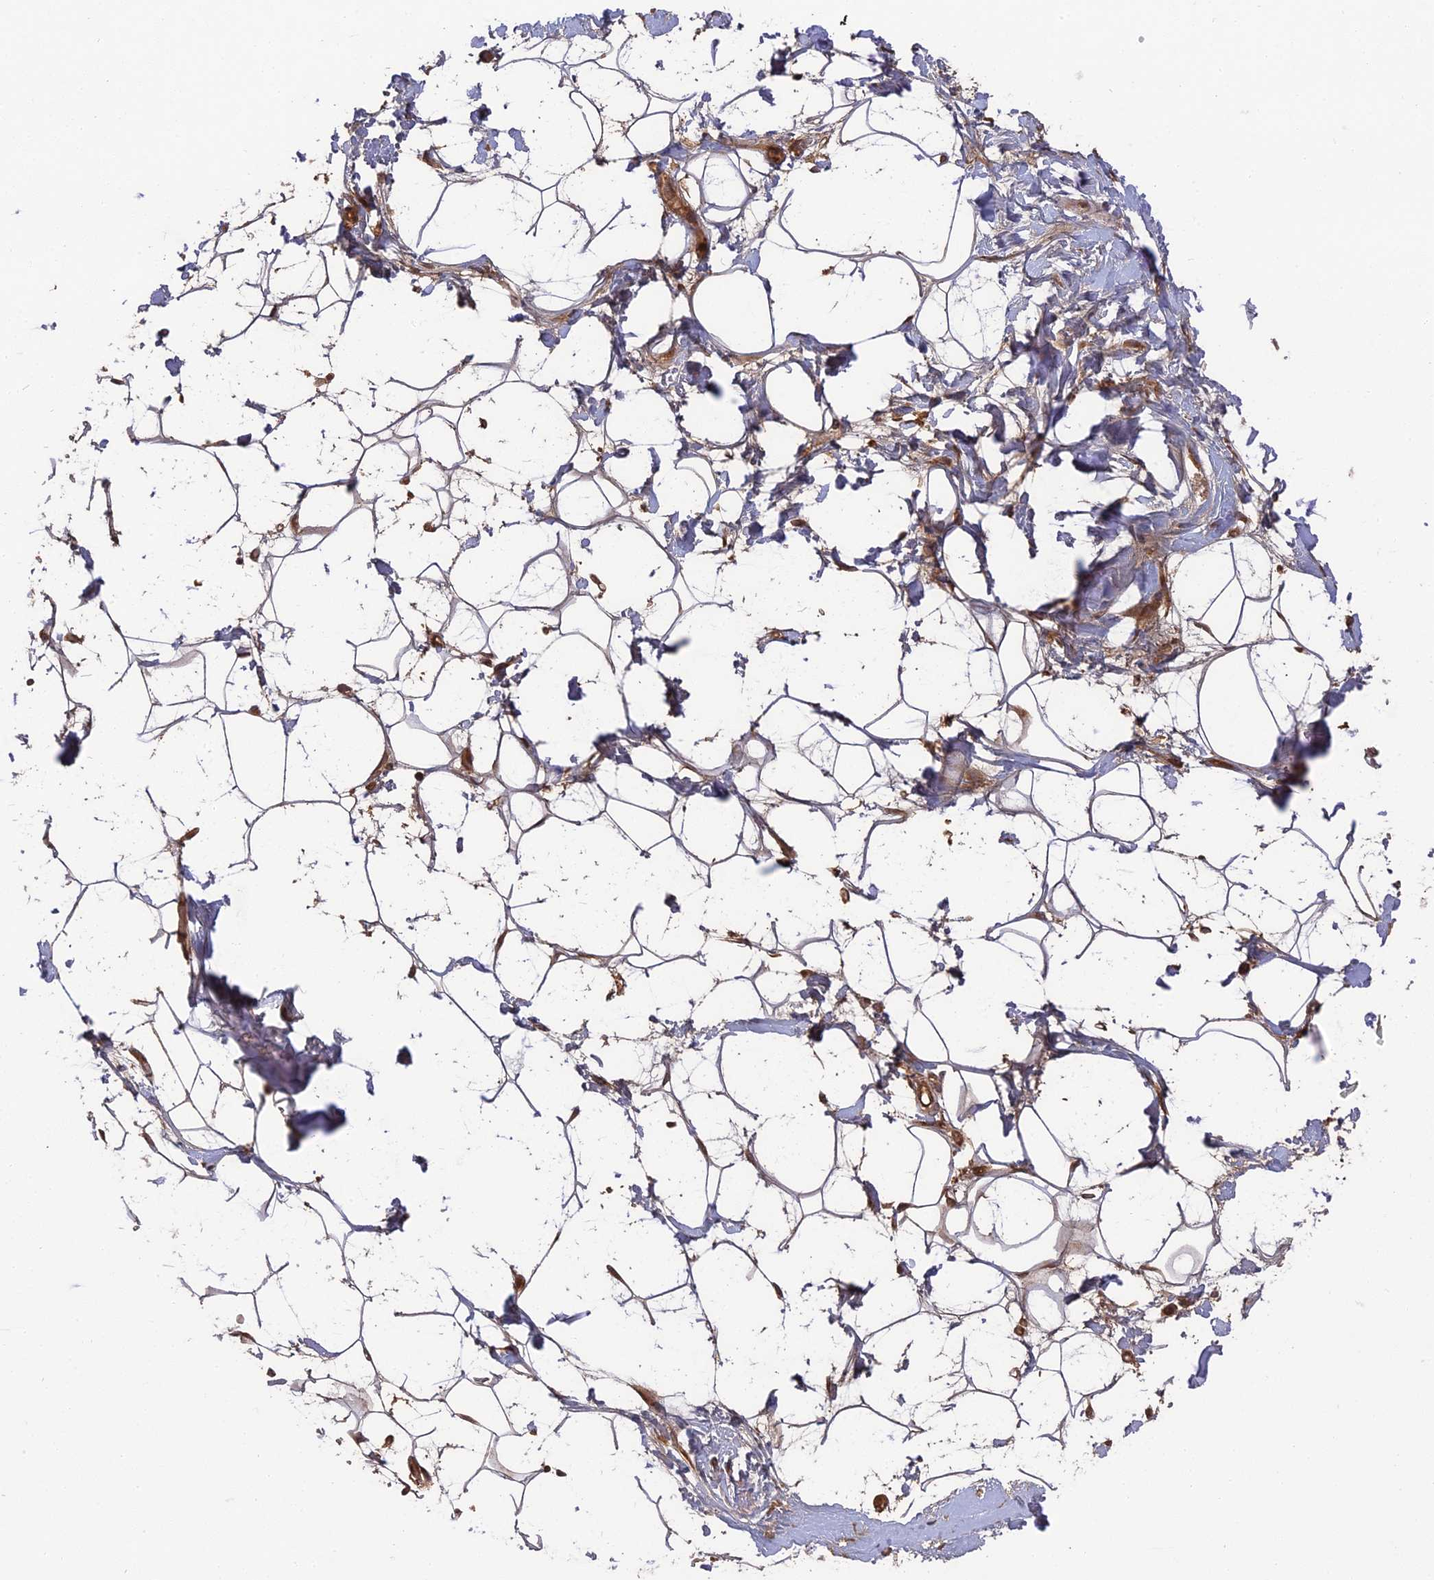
{"staining": {"intensity": "moderate", "quantity": ">75%", "location": "cytoplasmic/membranous"}, "tissue": "adipose tissue", "cell_type": "Adipocytes", "image_type": "normal", "snomed": [{"axis": "morphology", "description": "Normal tissue, NOS"}, {"axis": "topography", "description": "Breast"}], "caption": "Immunohistochemical staining of unremarkable human adipose tissue shows moderate cytoplasmic/membranous protein expression in approximately >75% of adipocytes.", "gene": "TMUB2", "patient": {"sex": "female", "age": 26}}